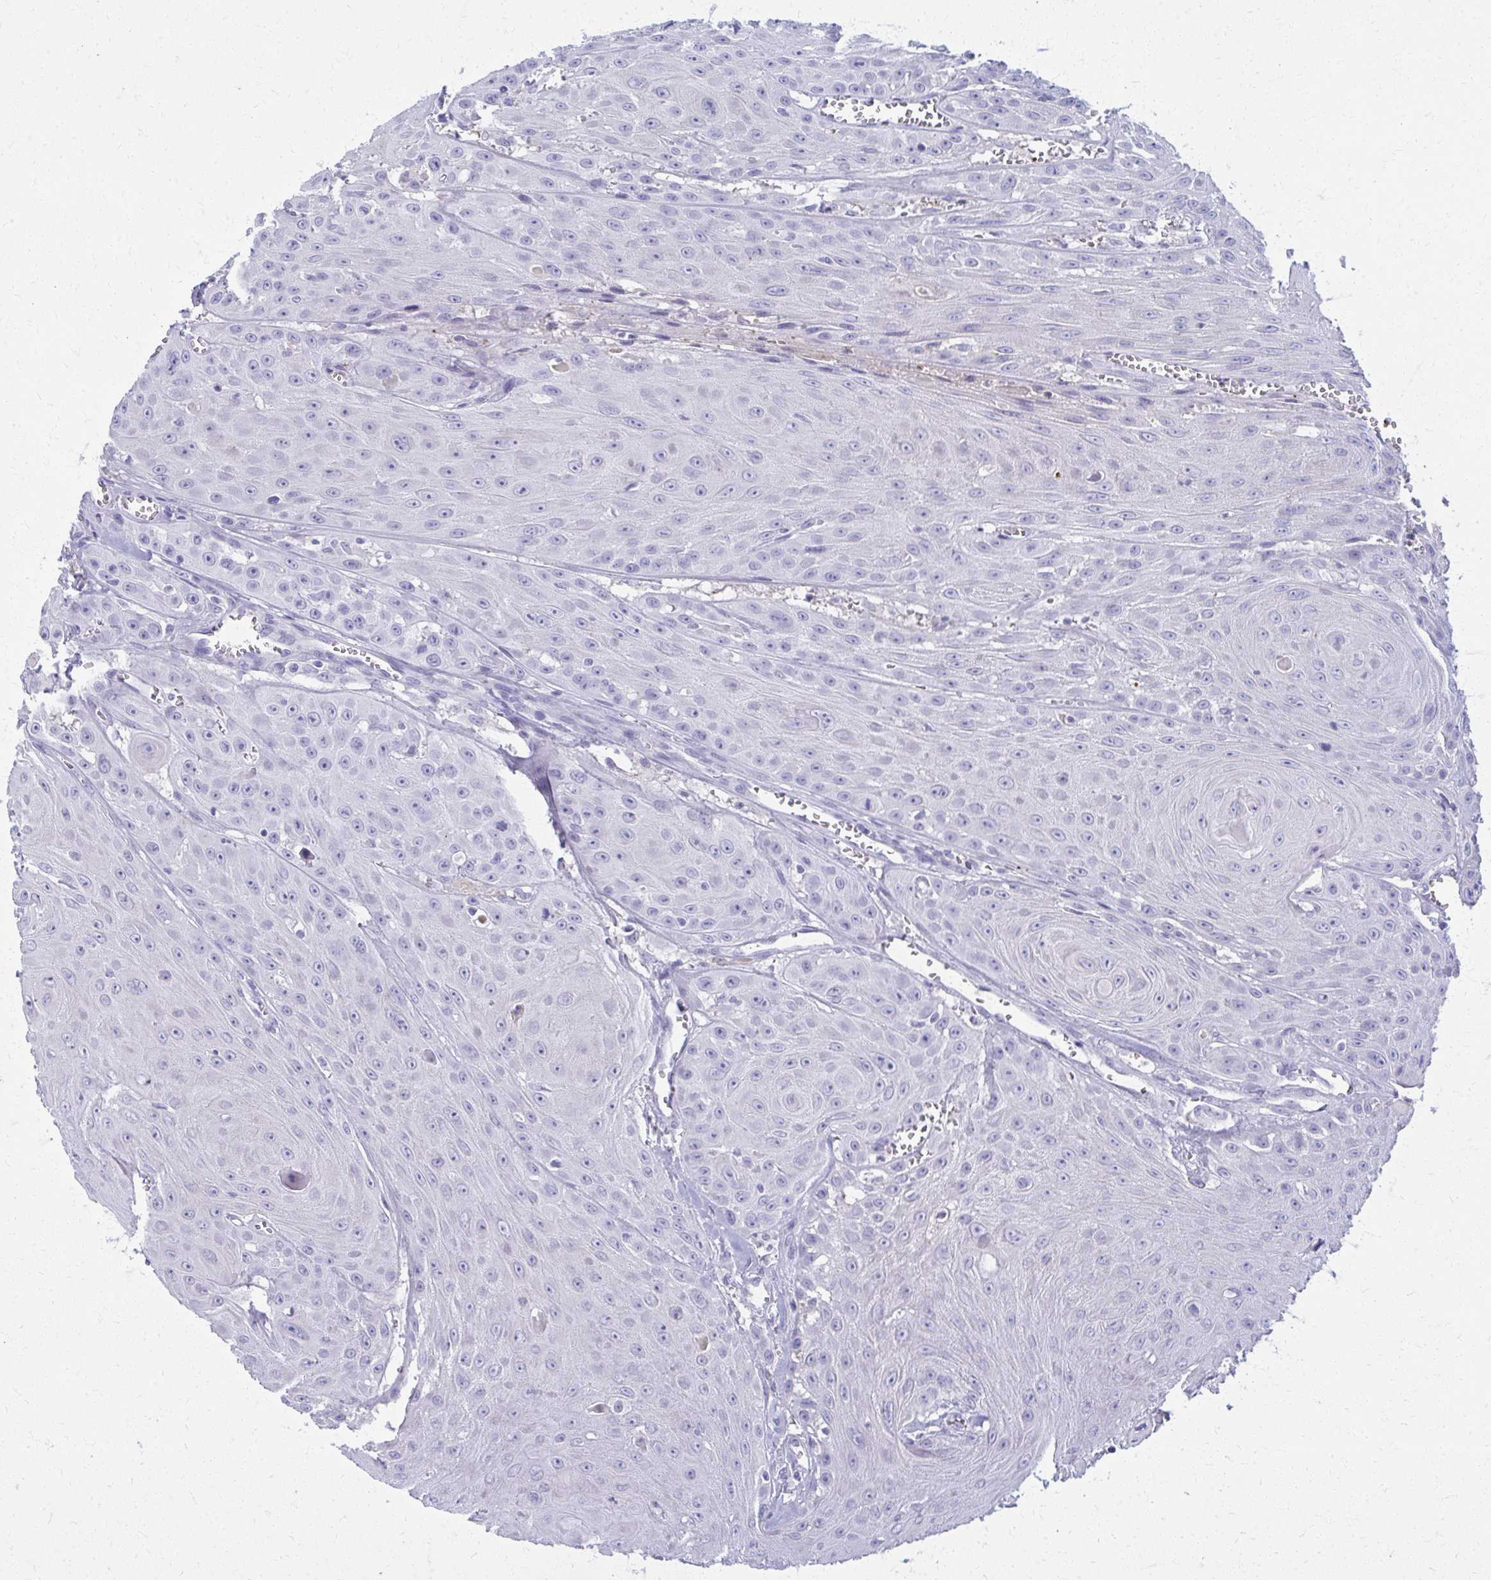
{"staining": {"intensity": "negative", "quantity": "none", "location": "none"}, "tissue": "head and neck cancer", "cell_type": "Tumor cells", "image_type": "cancer", "snomed": [{"axis": "morphology", "description": "Squamous cell carcinoma, NOS"}, {"axis": "topography", "description": "Oral tissue"}, {"axis": "topography", "description": "Head-Neck"}], "caption": "Immunohistochemical staining of human head and neck squamous cell carcinoma exhibits no significant staining in tumor cells.", "gene": "OR4M1", "patient": {"sex": "male", "age": 81}}